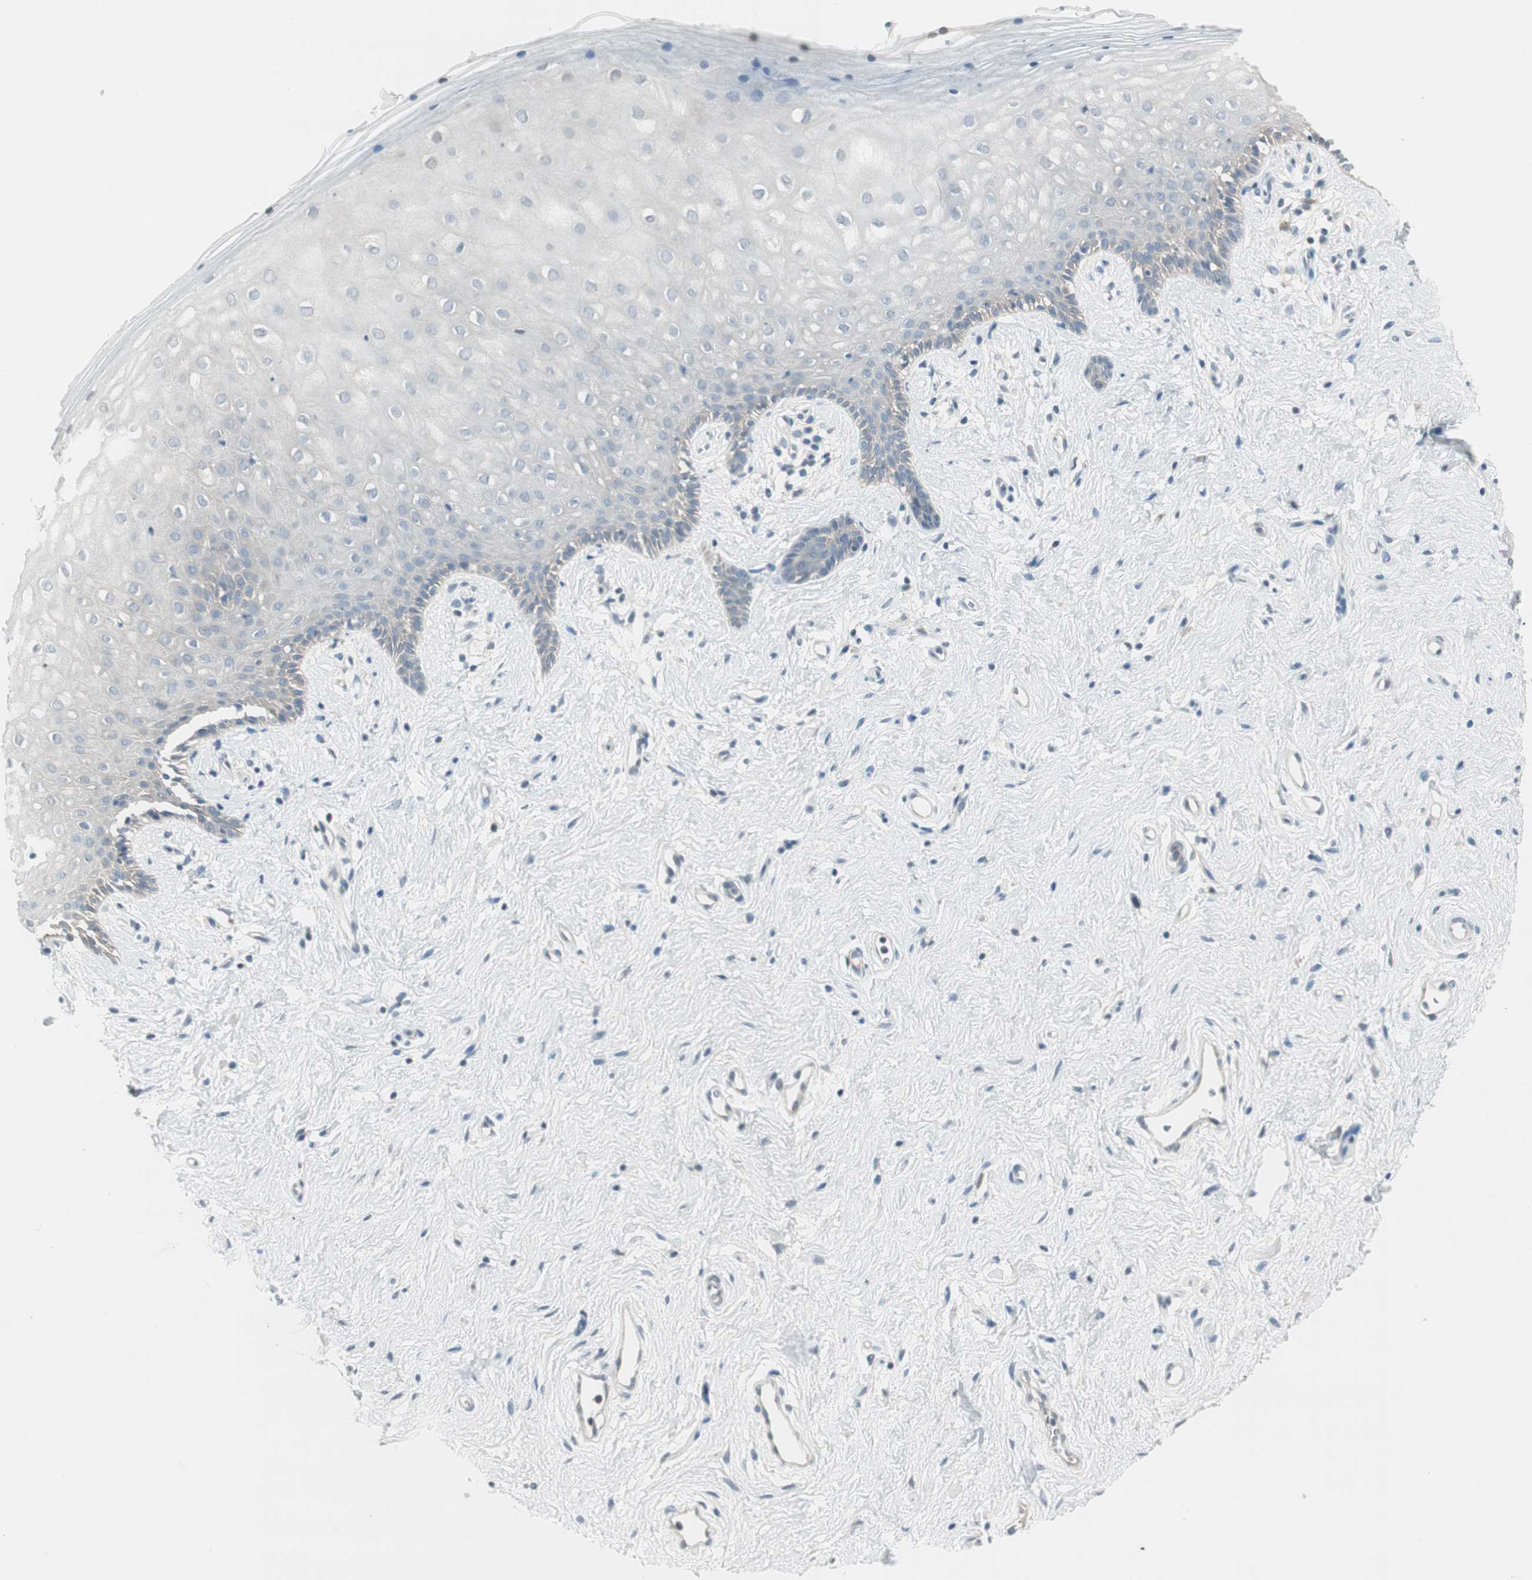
{"staining": {"intensity": "negative", "quantity": "none", "location": "none"}, "tissue": "vagina", "cell_type": "Squamous epithelial cells", "image_type": "normal", "snomed": [{"axis": "morphology", "description": "Normal tissue, NOS"}, {"axis": "topography", "description": "Vagina"}], "caption": "Immunohistochemistry photomicrograph of unremarkable vagina: human vagina stained with DAB exhibits no significant protein positivity in squamous epithelial cells.", "gene": "EVA1A", "patient": {"sex": "female", "age": 44}}